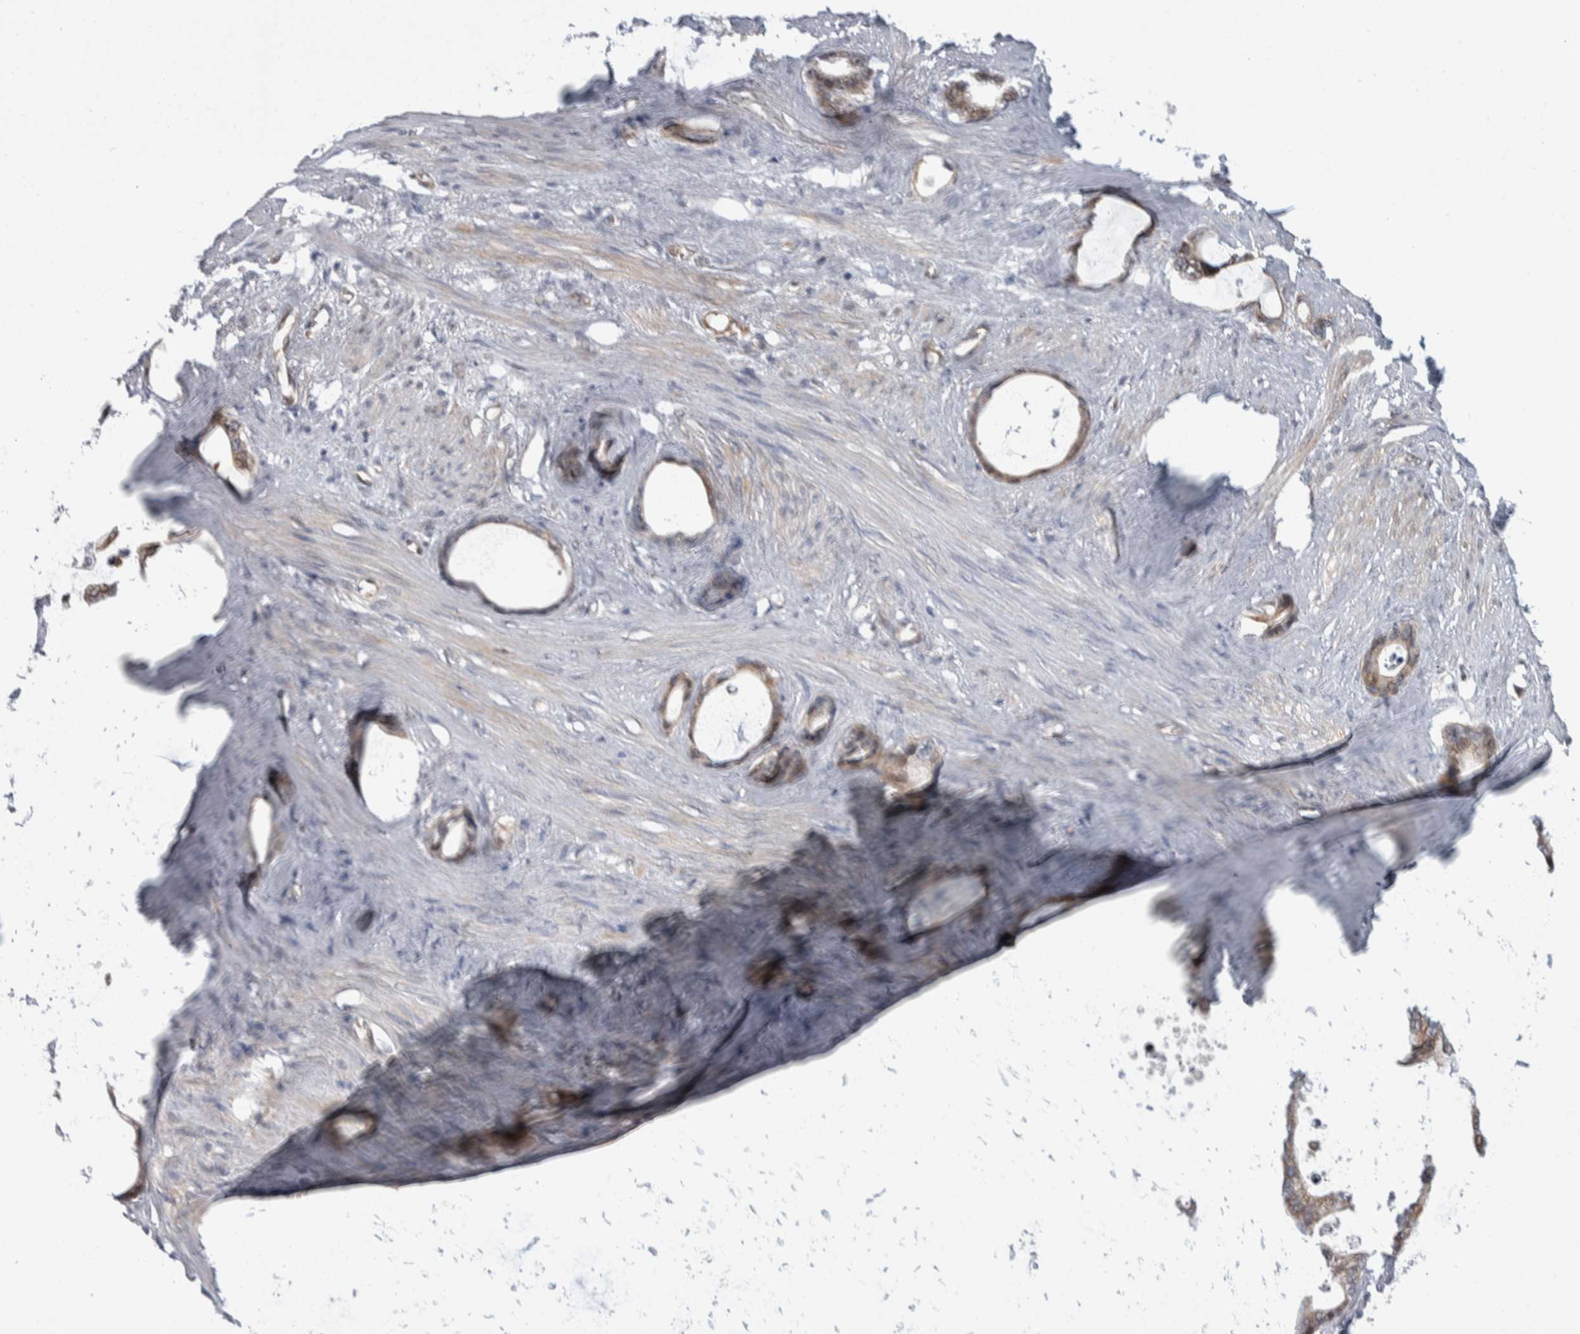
{"staining": {"intensity": "weak", "quantity": ">75%", "location": "cytoplasmic/membranous"}, "tissue": "stomach cancer", "cell_type": "Tumor cells", "image_type": "cancer", "snomed": [{"axis": "morphology", "description": "Adenocarcinoma, NOS"}, {"axis": "topography", "description": "Stomach"}], "caption": "Immunohistochemistry (IHC) photomicrograph of stomach cancer (adenocarcinoma) stained for a protein (brown), which demonstrates low levels of weak cytoplasmic/membranous staining in approximately >75% of tumor cells.", "gene": "PTPA", "patient": {"sex": "female", "age": 75}}